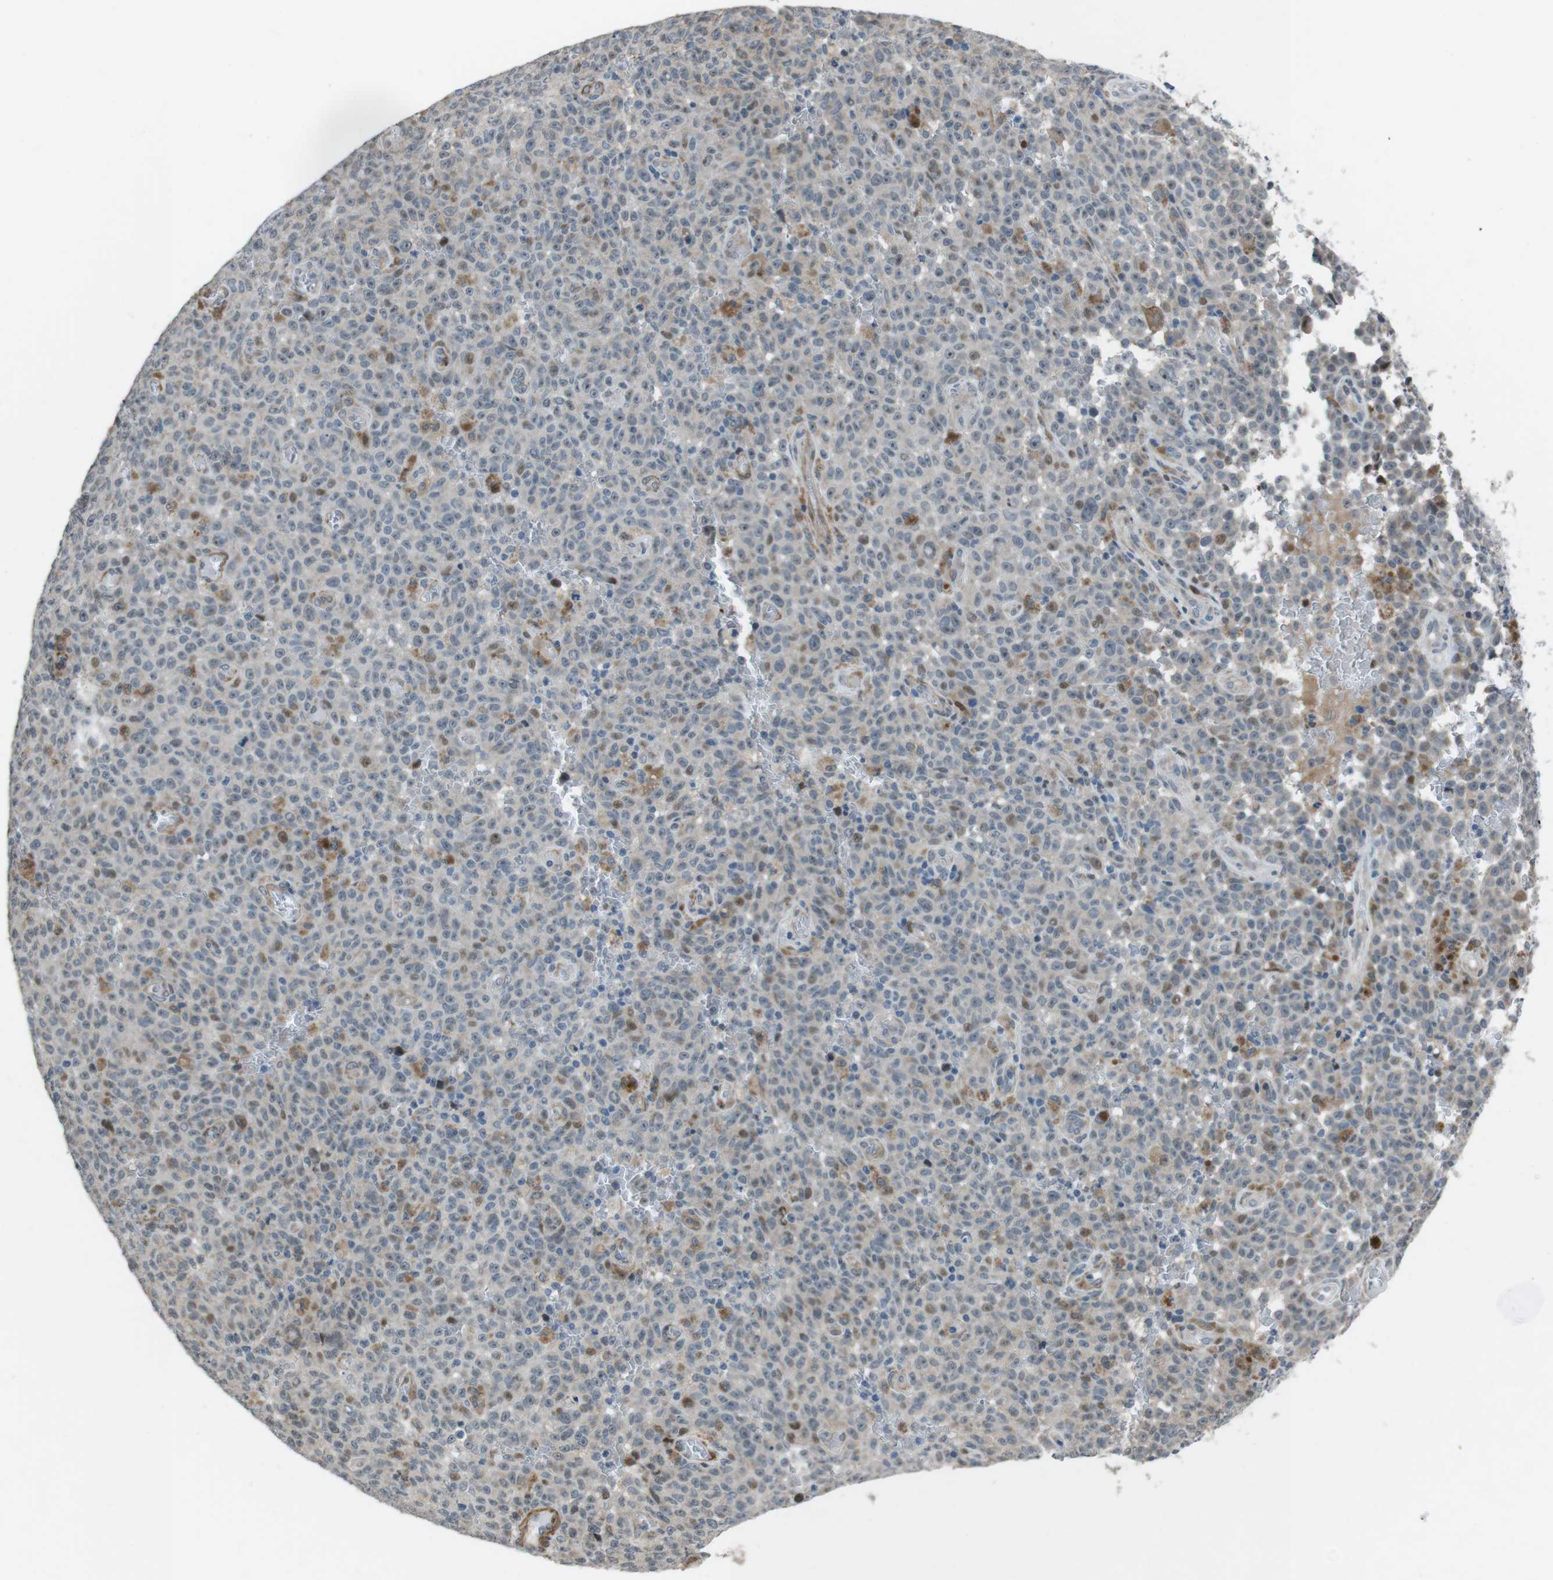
{"staining": {"intensity": "moderate", "quantity": "<25%", "location": "nuclear"}, "tissue": "melanoma", "cell_type": "Tumor cells", "image_type": "cancer", "snomed": [{"axis": "morphology", "description": "Malignant melanoma, NOS"}, {"axis": "topography", "description": "Skin"}], "caption": "This is an image of immunohistochemistry (IHC) staining of melanoma, which shows moderate positivity in the nuclear of tumor cells.", "gene": "PBRM1", "patient": {"sex": "female", "age": 82}}